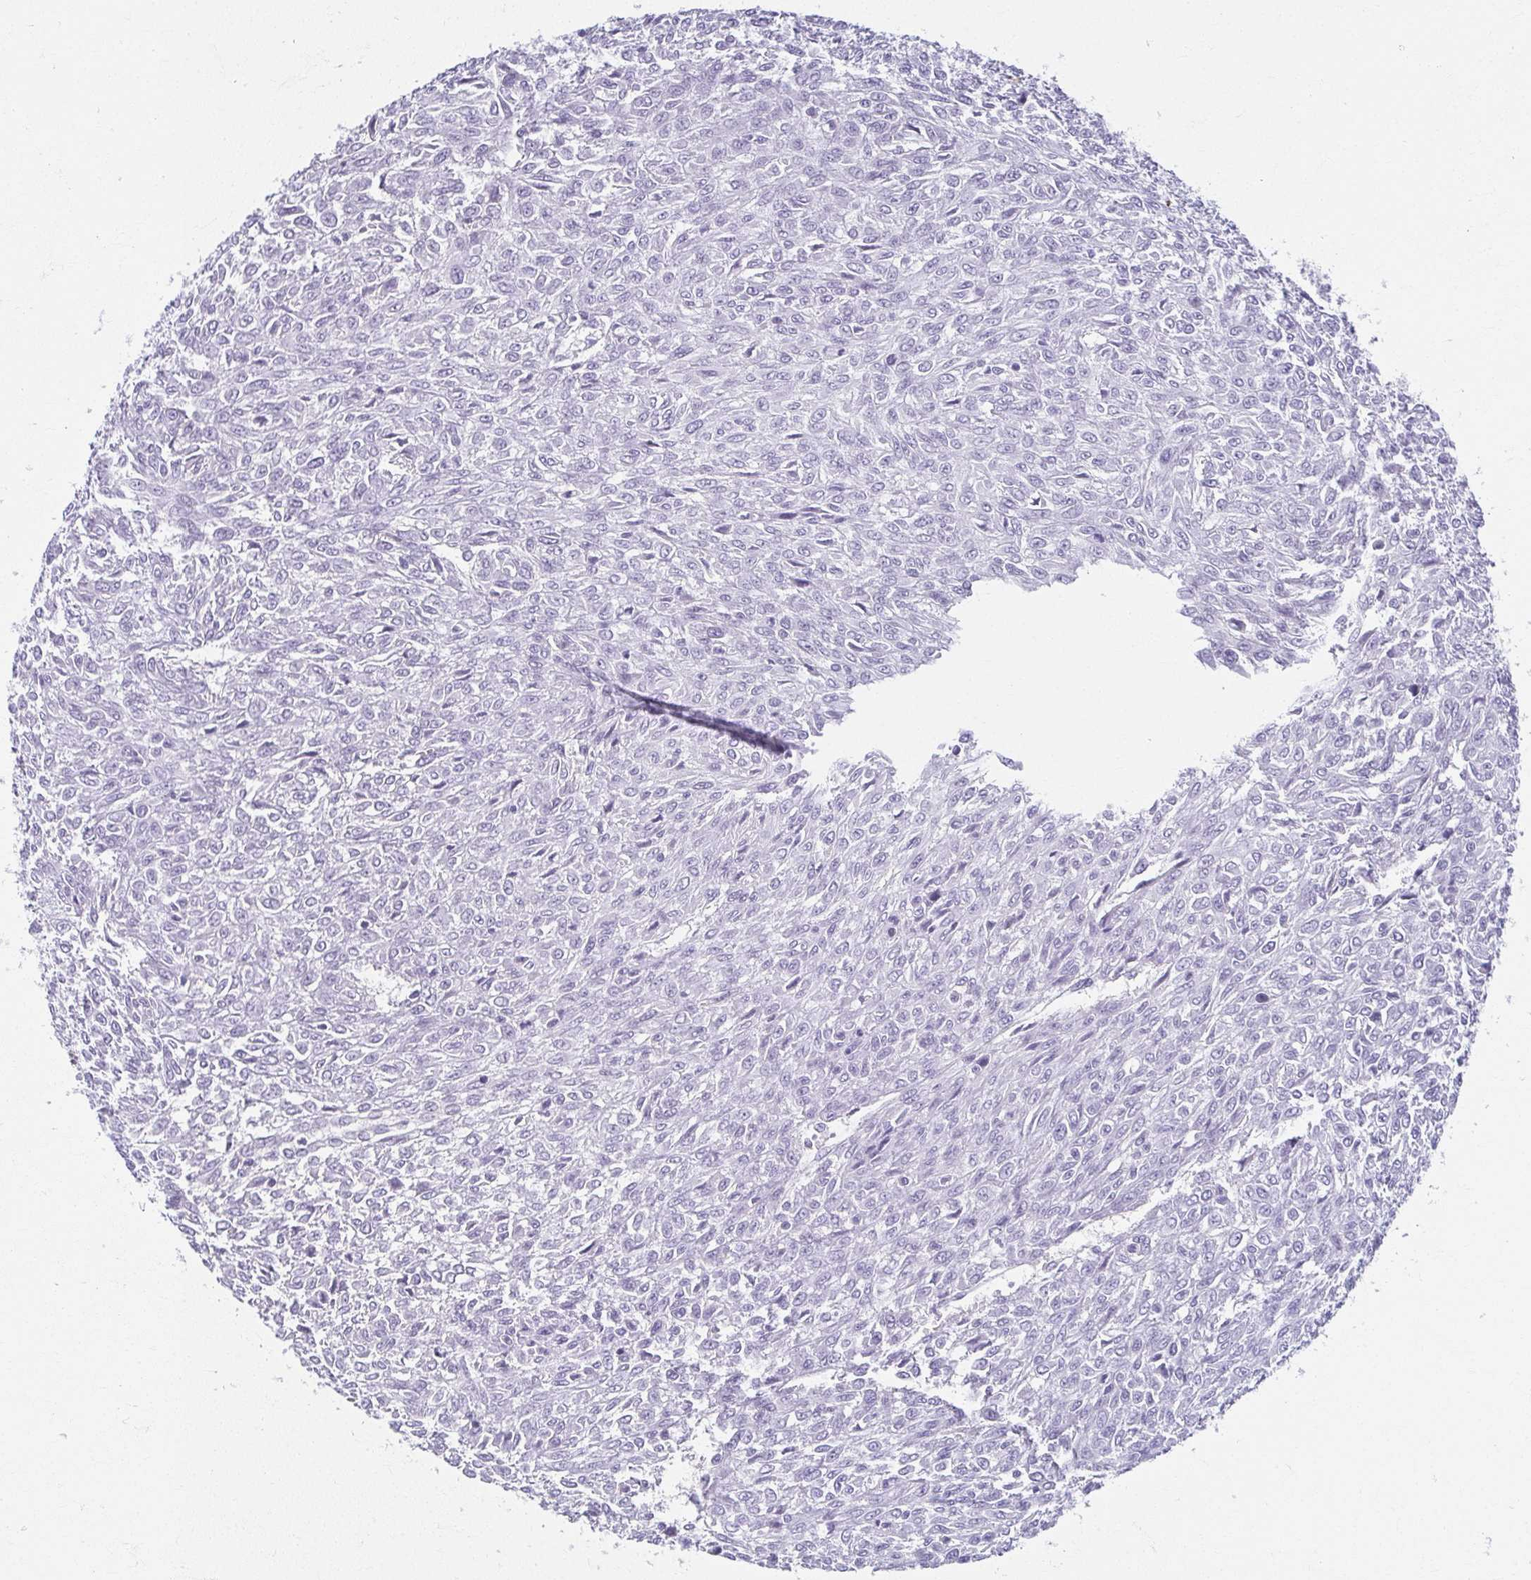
{"staining": {"intensity": "negative", "quantity": "none", "location": "none"}, "tissue": "renal cancer", "cell_type": "Tumor cells", "image_type": "cancer", "snomed": [{"axis": "morphology", "description": "Adenocarcinoma, NOS"}, {"axis": "topography", "description": "Kidney"}], "caption": "Human renal adenocarcinoma stained for a protein using immunohistochemistry (IHC) shows no positivity in tumor cells.", "gene": "MOBP", "patient": {"sex": "male", "age": 58}}